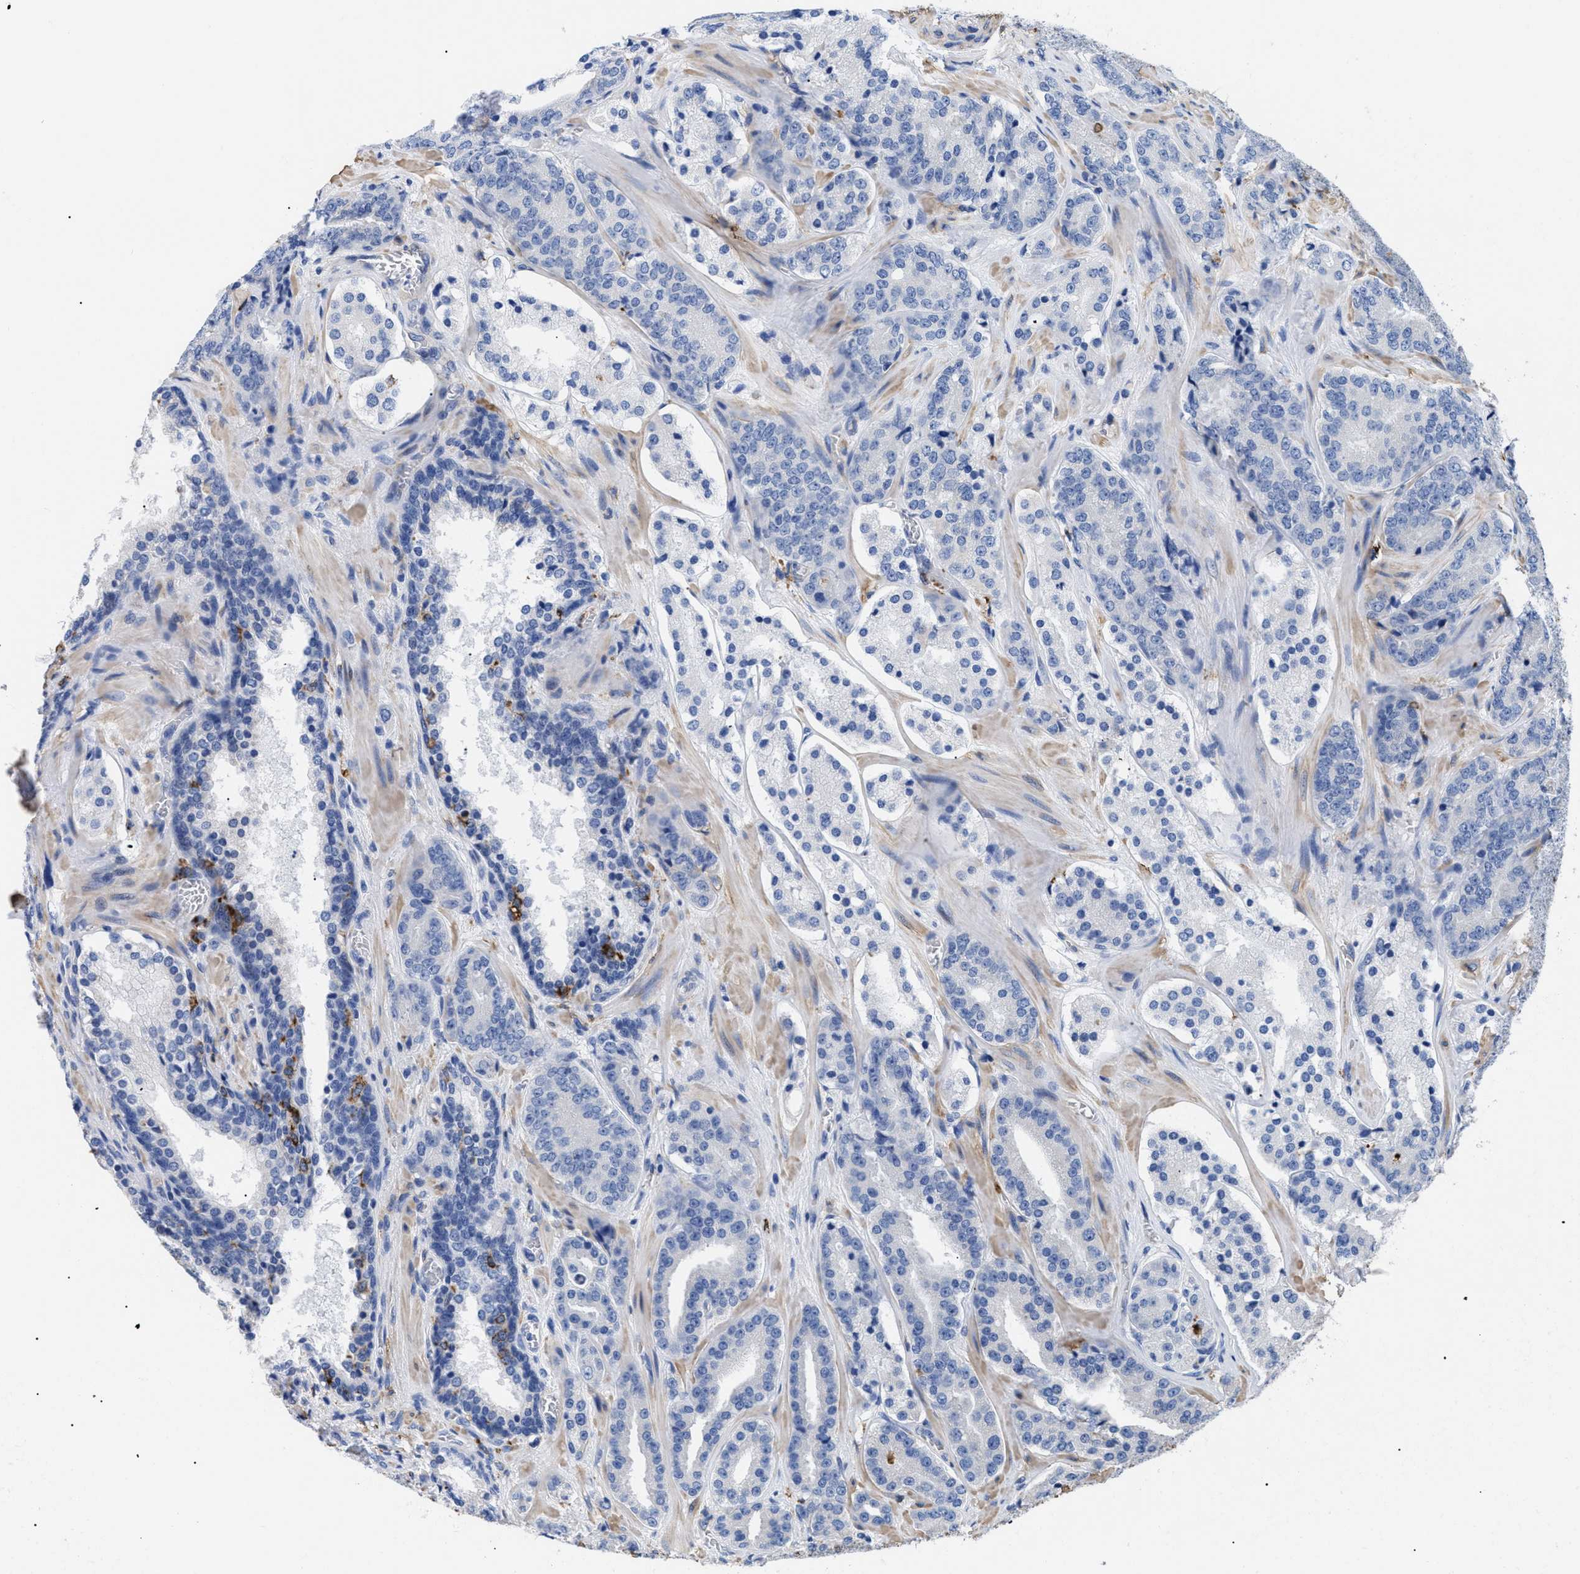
{"staining": {"intensity": "negative", "quantity": "none", "location": "none"}, "tissue": "prostate cancer", "cell_type": "Tumor cells", "image_type": "cancer", "snomed": [{"axis": "morphology", "description": "Adenocarcinoma, High grade"}, {"axis": "topography", "description": "Prostate"}], "caption": "This is an immunohistochemistry (IHC) image of human prostate high-grade adenocarcinoma. There is no positivity in tumor cells.", "gene": "HLA-DPA1", "patient": {"sex": "male", "age": 60}}